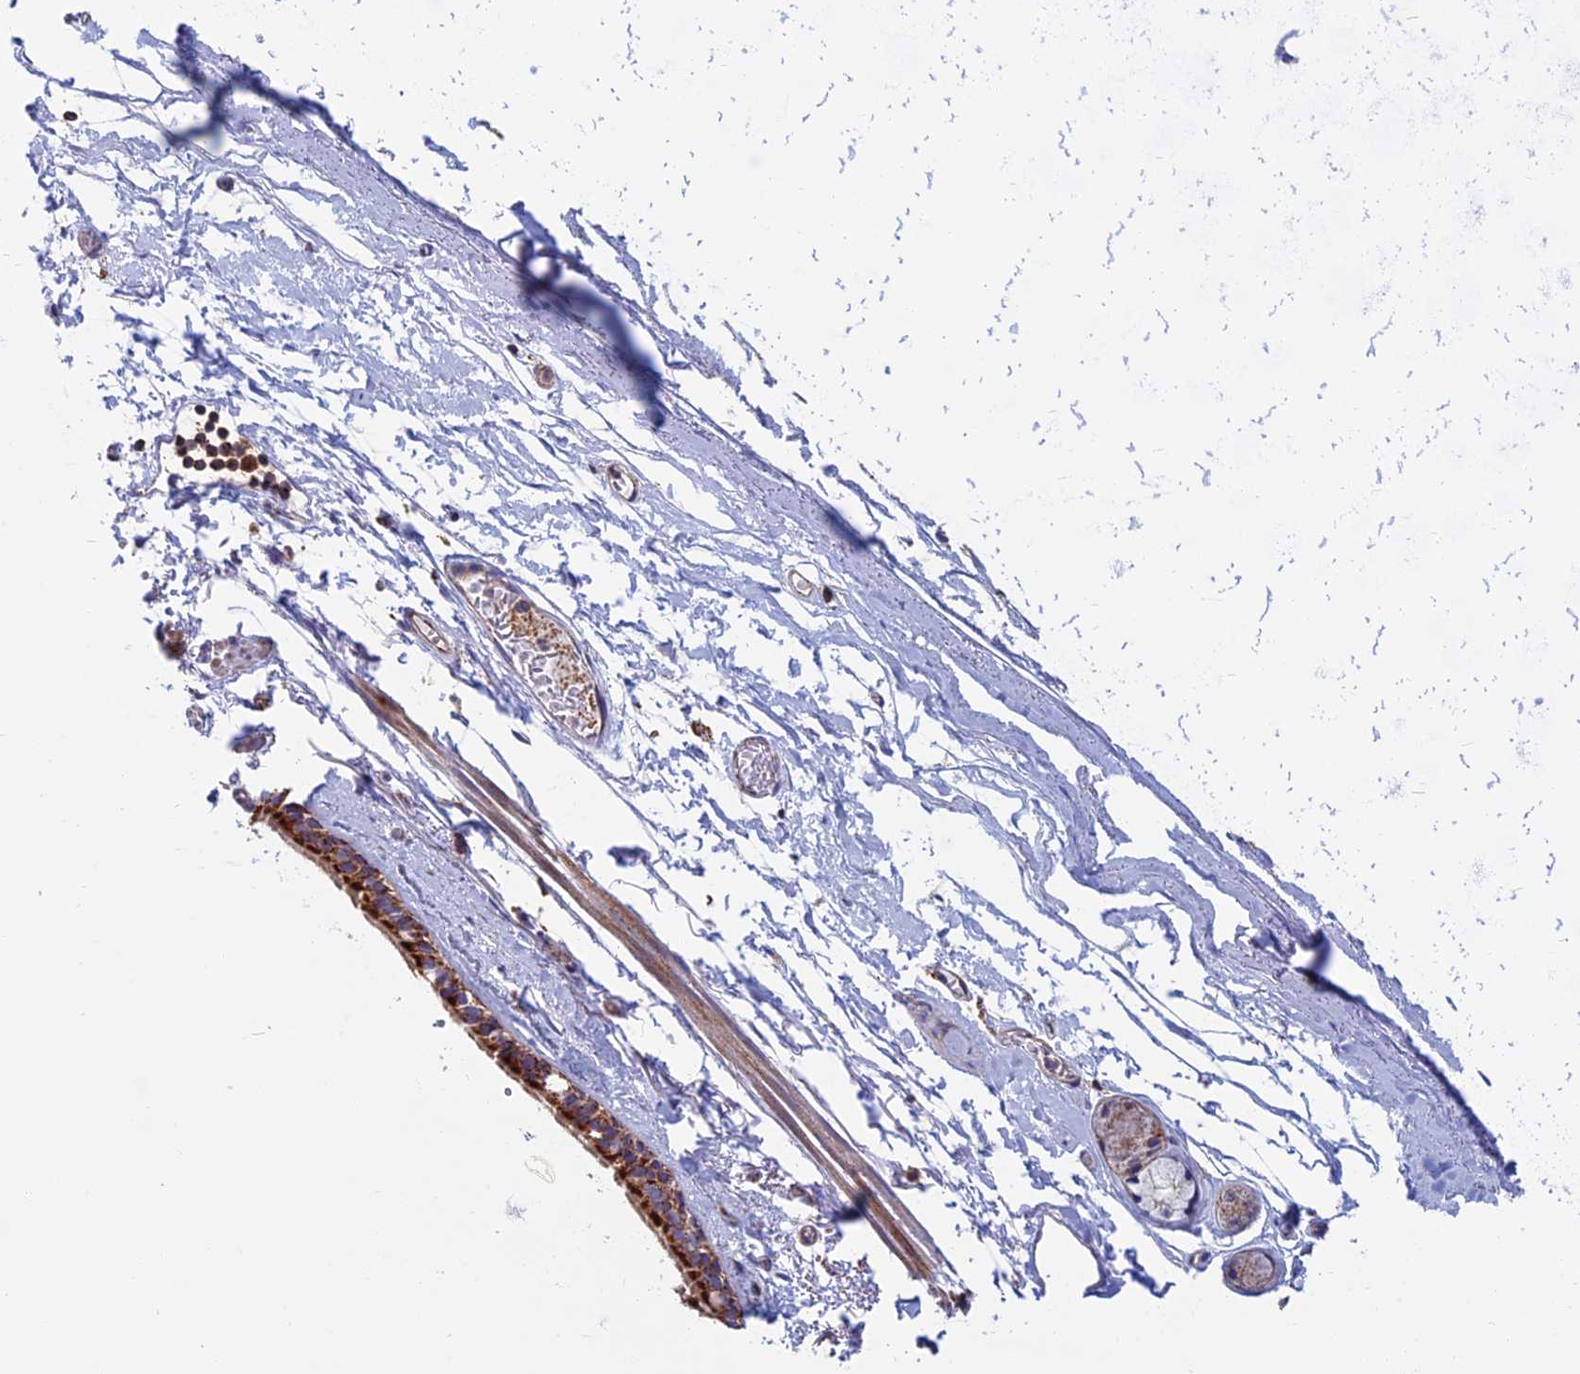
{"staining": {"intensity": "strong", "quantity": ">75%", "location": "cytoplasmic/membranous"}, "tissue": "bronchus", "cell_type": "Respiratory epithelial cells", "image_type": "normal", "snomed": [{"axis": "morphology", "description": "Normal tissue, NOS"}, {"axis": "topography", "description": "Cartilage tissue"}], "caption": "Benign bronchus reveals strong cytoplasmic/membranous staining in approximately >75% of respiratory epithelial cells, visualized by immunohistochemistry.", "gene": "HSD17B8", "patient": {"sex": "male", "age": 63}}